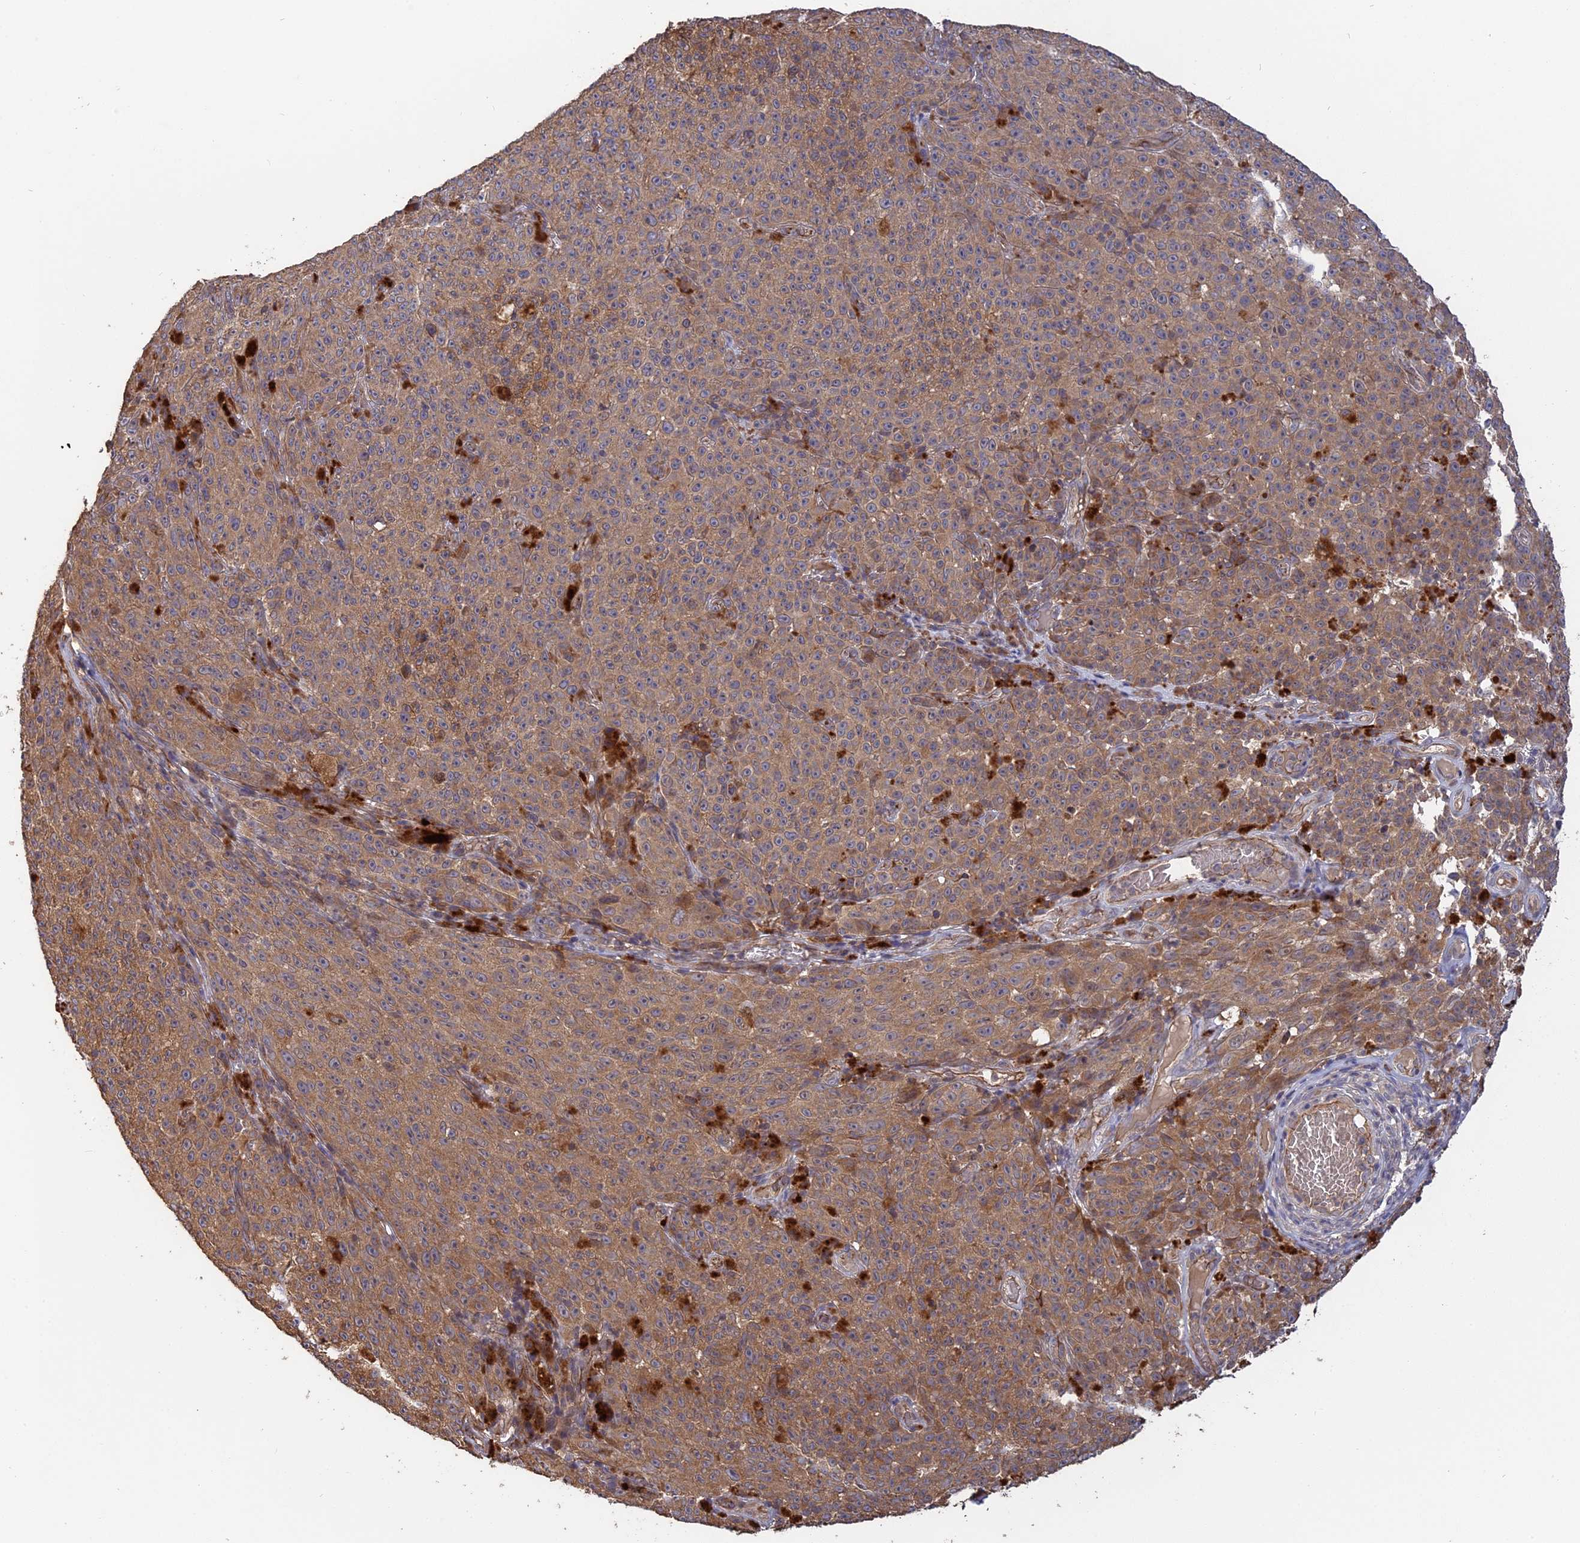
{"staining": {"intensity": "moderate", "quantity": ">75%", "location": "cytoplasmic/membranous"}, "tissue": "melanoma", "cell_type": "Tumor cells", "image_type": "cancer", "snomed": [{"axis": "morphology", "description": "Malignant melanoma, NOS"}, {"axis": "topography", "description": "Skin"}], "caption": "This is a photomicrograph of immunohistochemistry staining of melanoma, which shows moderate expression in the cytoplasmic/membranous of tumor cells.", "gene": "ARHGAP40", "patient": {"sex": "female", "age": 82}}